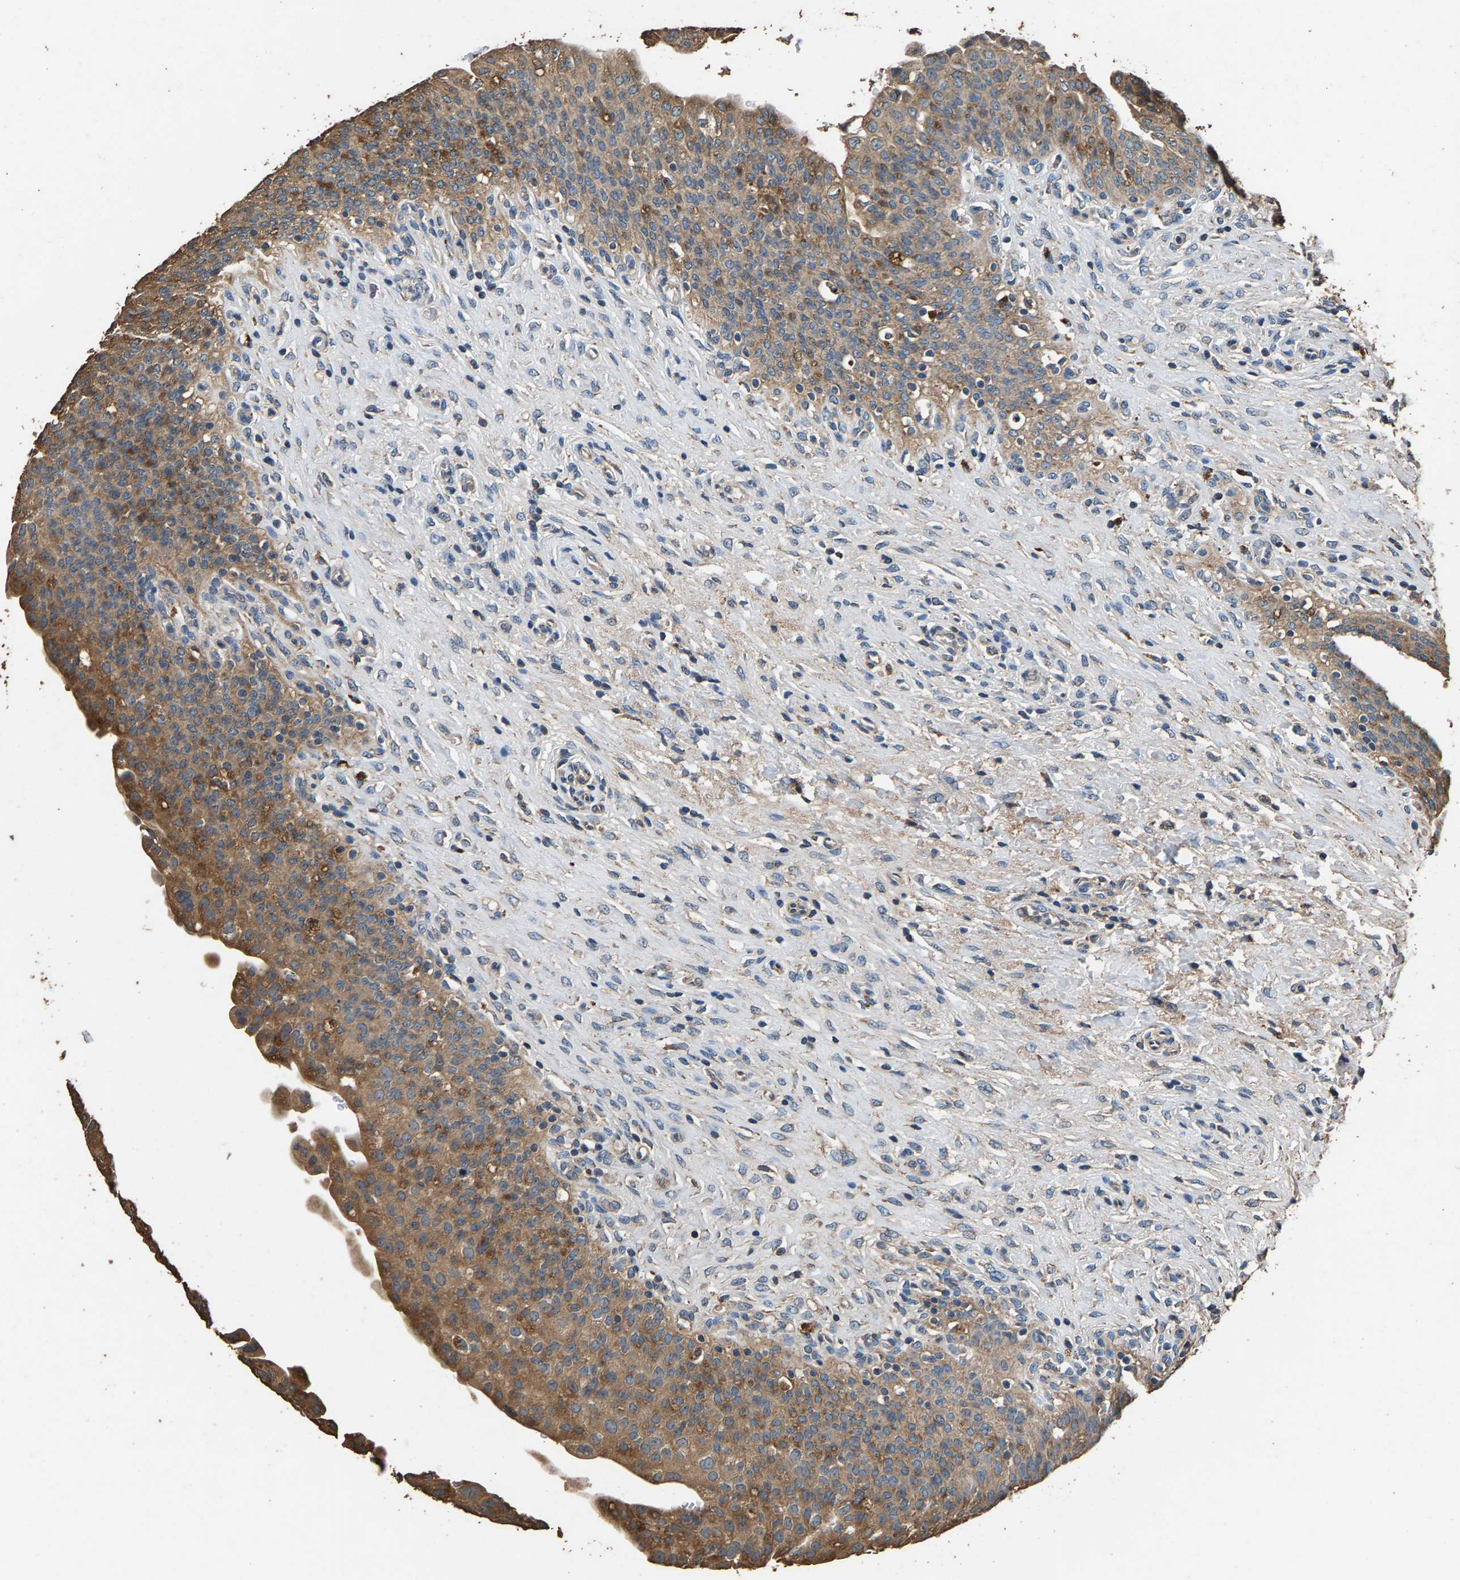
{"staining": {"intensity": "strong", "quantity": ">75%", "location": "cytoplasmic/membranous"}, "tissue": "urinary bladder", "cell_type": "Urothelial cells", "image_type": "normal", "snomed": [{"axis": "morphology", "description": "Urothelial carcinoma, High grade"}, {"axis": "topography", "description": "Urinary bladder"}], "caption": "There is high levels of strong cytoplasmic/membranous positivity in urothelial cells of benign urinary bladder, as demonstrated by immunohistochemical staining (brown color).", "gene": "MRPL27", "patient": {"sex": "male", "age": 46}}